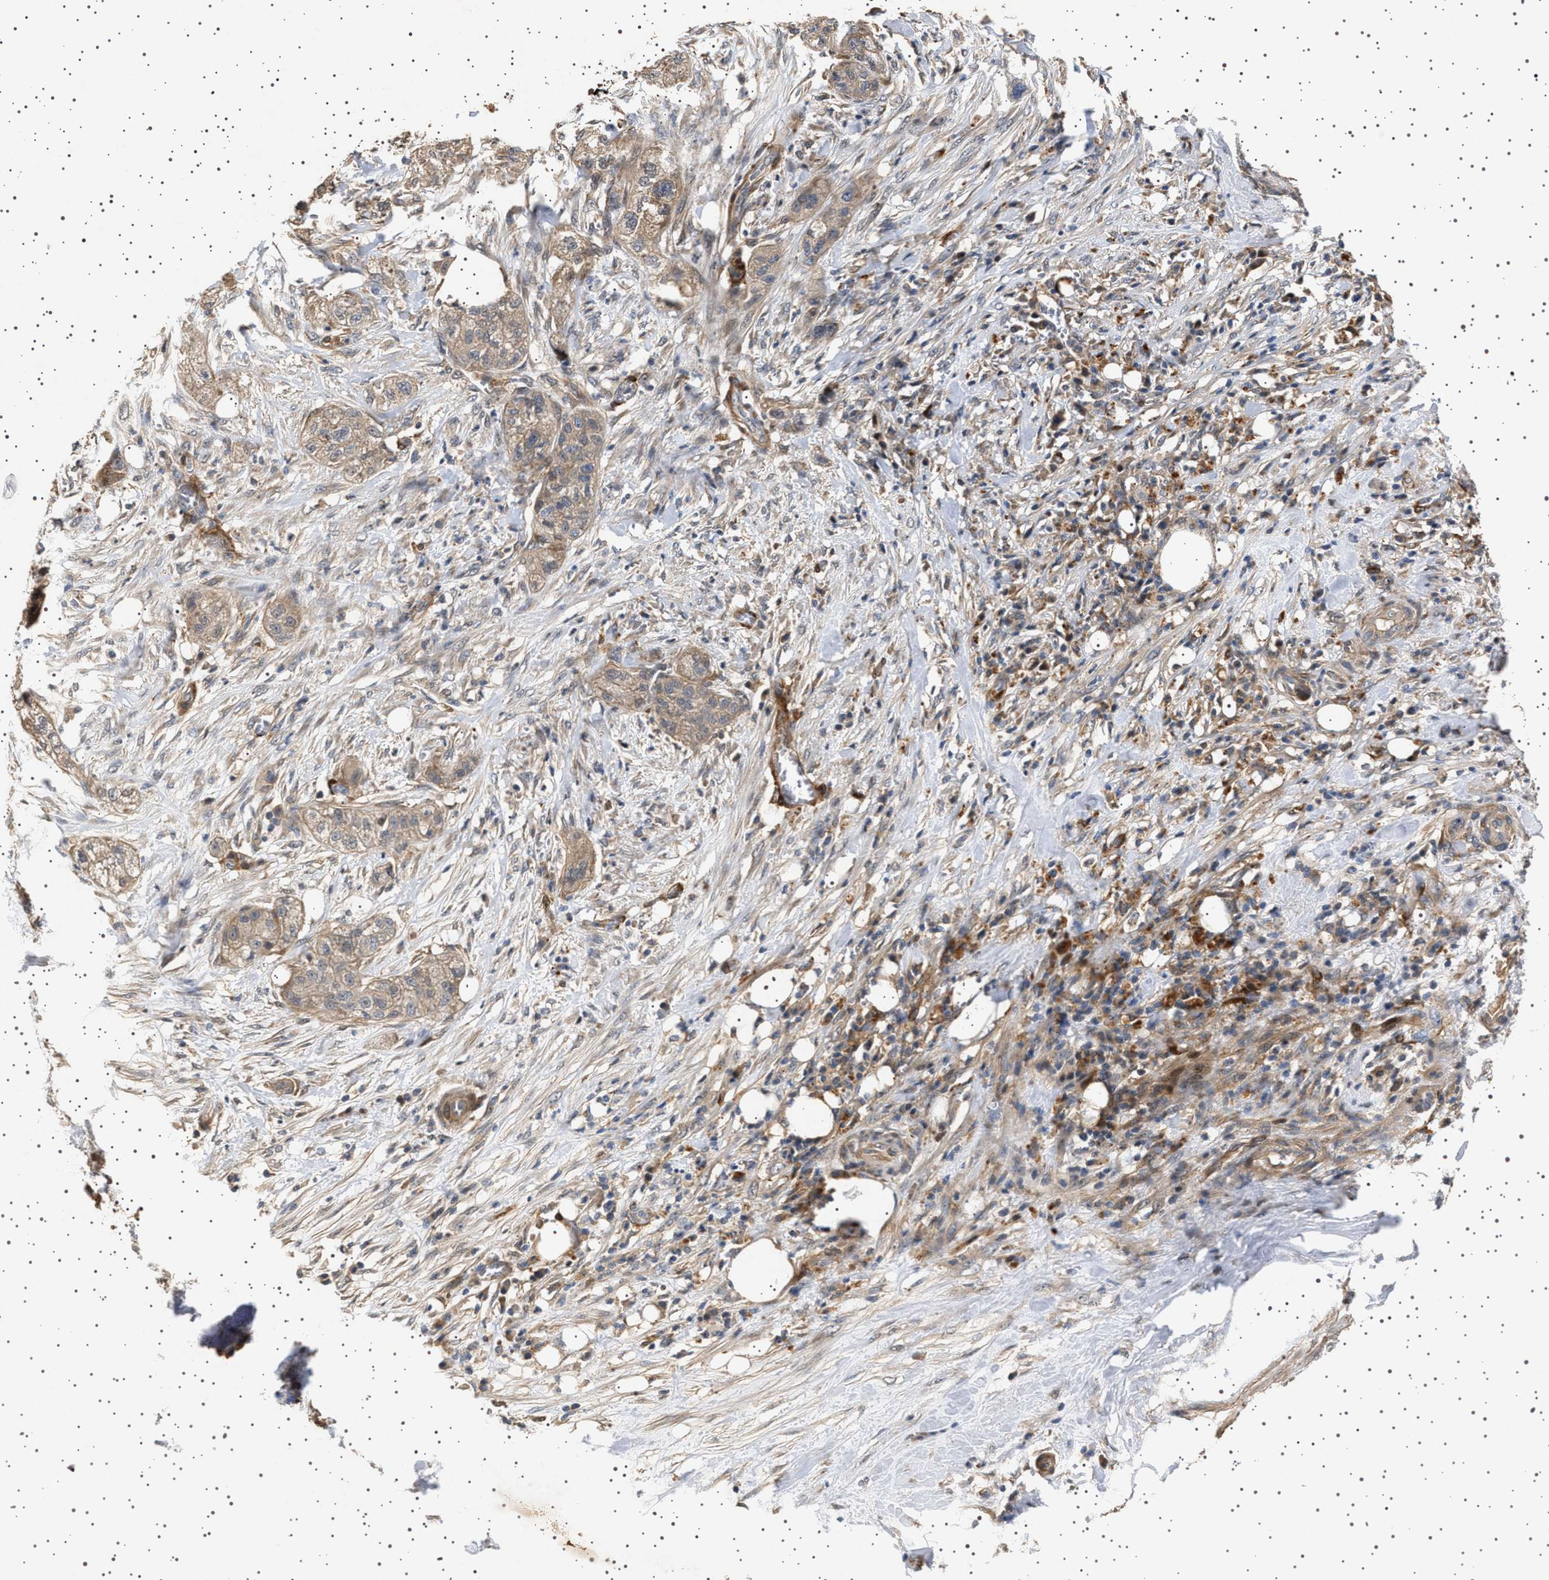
{"staining": {"intensity": "weak", "quantity": ">75%", "location": "cytoplasmic/membranous"}, "tissue": "pancreatic cancer", "cell_type": "Tumor cells", "image_type": "cancer", "snomed": [{"axis": "morphology", "description": "Adenocarcinoma, NOS"}, {"axis": "topography", "description": "Pancreas"}], "caption": "This is an image of immunohistochemistry (IHC) staining of pancreatic adenocarcinoma, which shows weak expression in the cytoplasmic/membranous of tumor cells.", "gene": "GUCY1B1", "patient": {"sex": "female", "age": 78}}